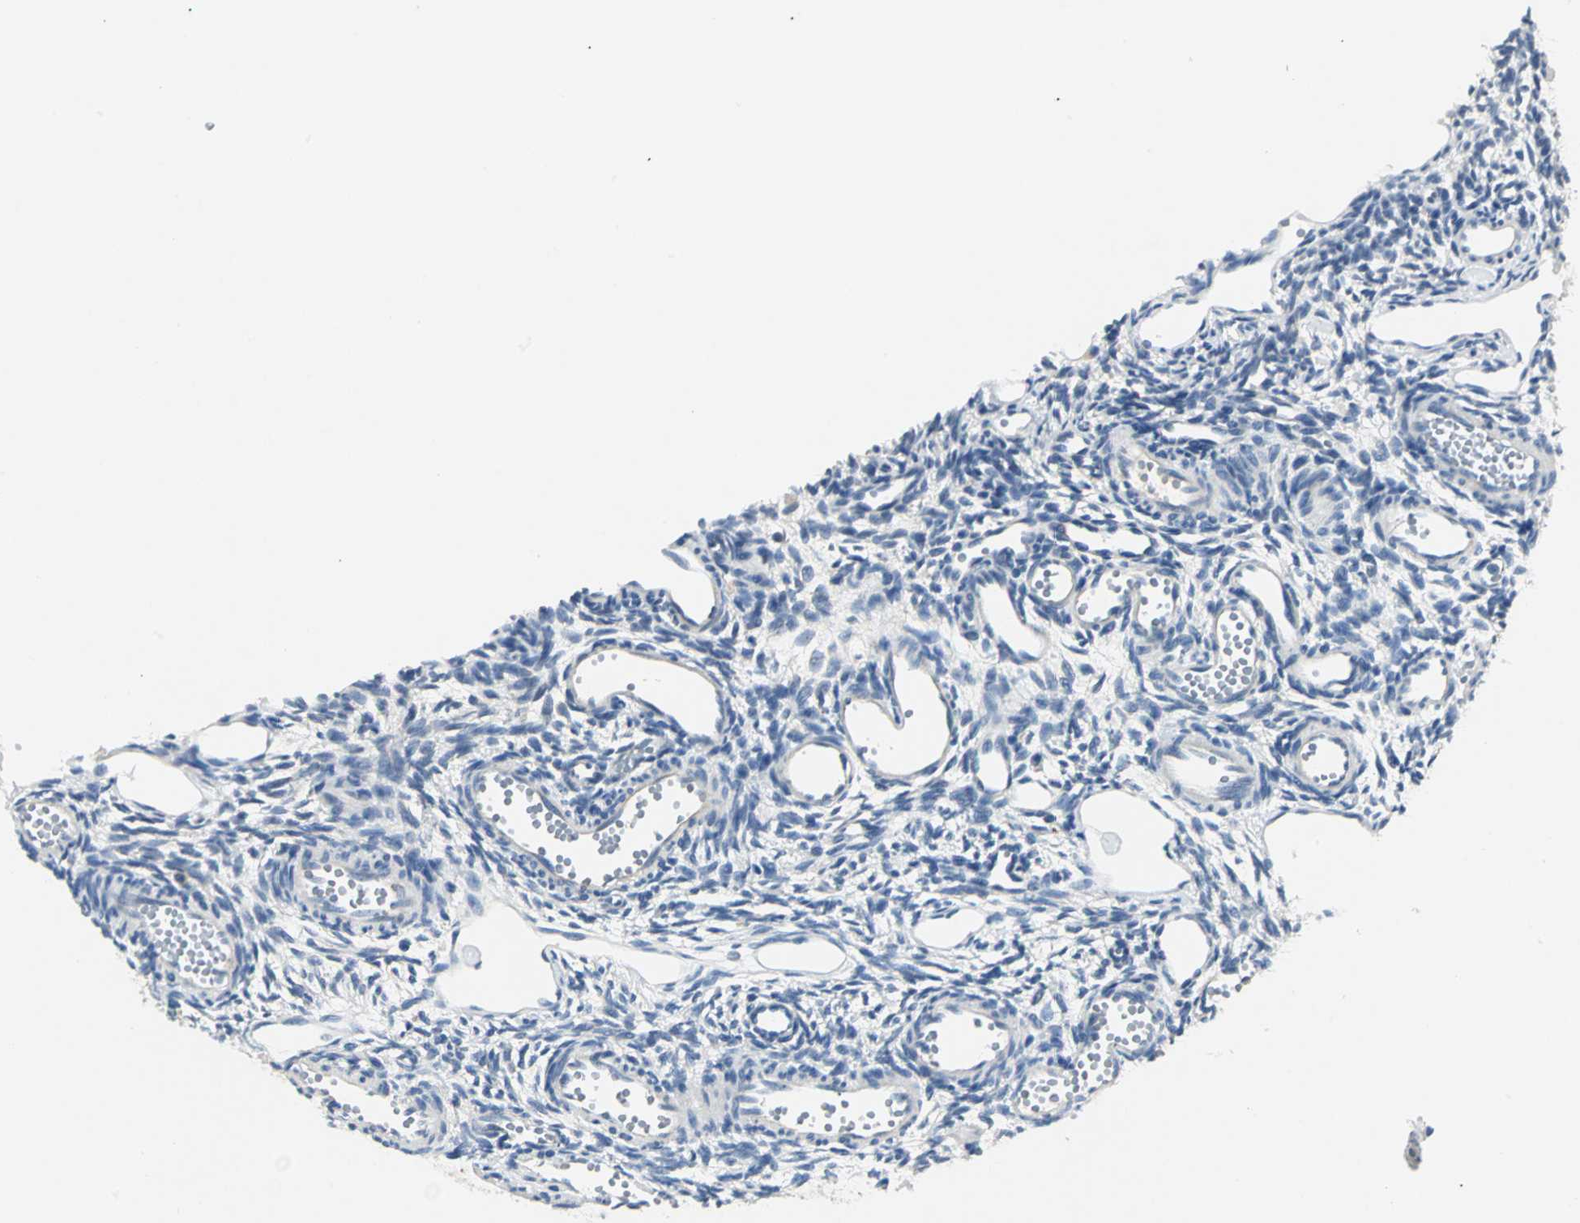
{"staining": {"intensity": "negative", "quantity": "none", "location": "none"}, "tissue": "ovary", "cell_type": "Ovarian stroma cells", "image_type": "normal", "snomed": [{"axis": "morphology", "description": "Normal tissue, NOS"}, {"axis": "topography", "description": "Ovary"}], "caption": "Protein analysis of unremarkable ovary exhibits no significant expression in ovarian stroma cells. Nuclei are stained in blue.", "gene": "B3GNT2", "patient": {"sex": "female", "age": 33}}